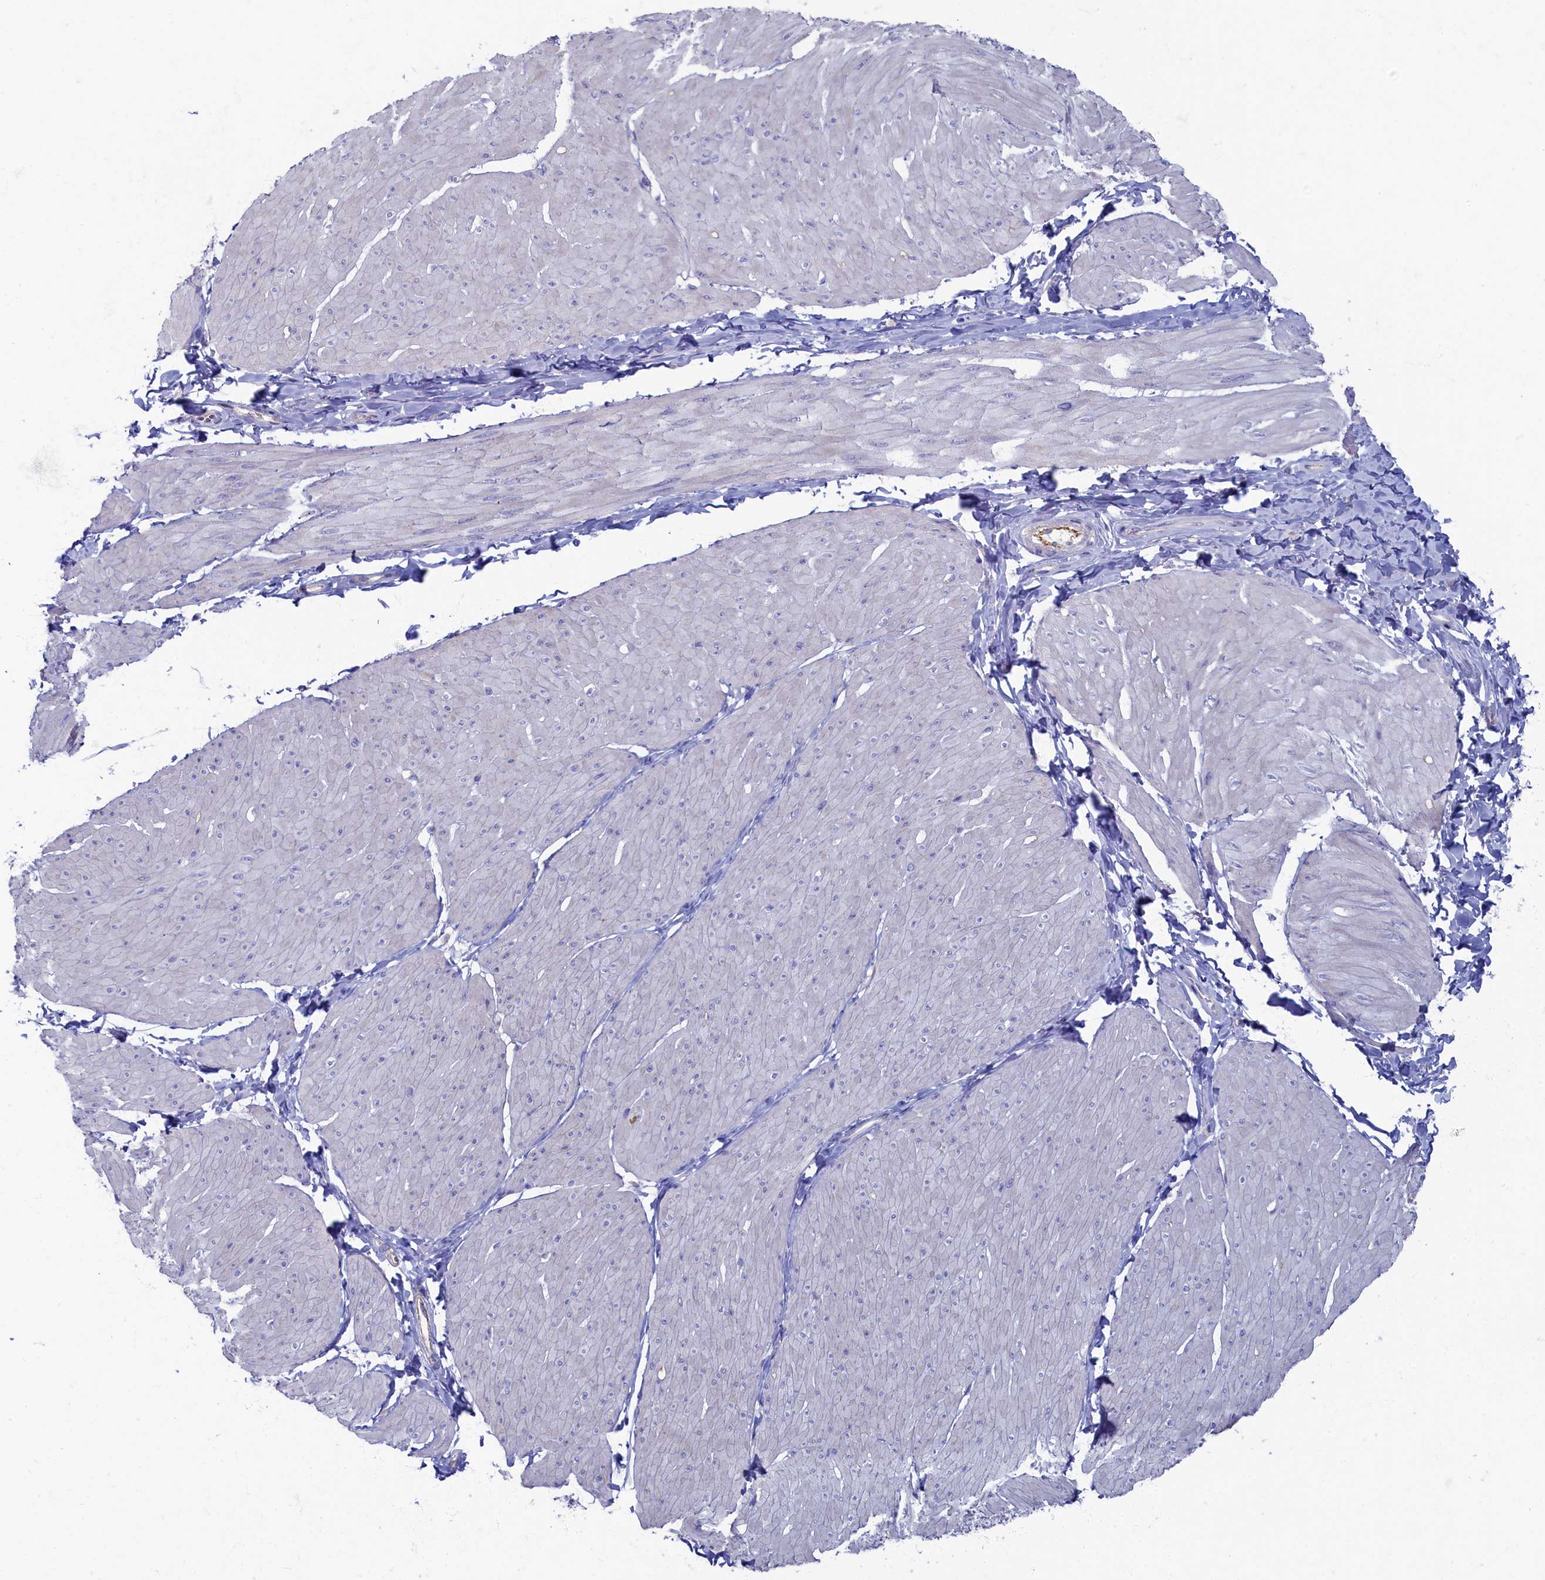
{"staining": {"intensity": "negative", "quantity": "none", "location": "none"}, "tissue": "smooth muscle", "cell_type": "Smooth muscle cells", "image_type": "normal", "snomed": [{"axis": "morphology", "description": "Urothelial carcinoma, High grade"}, {"axis": "topography", "description": "Urinary bladder"}], "caption": "Immunohistochemical staining of benign smooth muscle demonstrates no significant positivity in smooth muscle cells.", "gene": "OCIAD2", "patient": {"sex": "male", "age": 46}}